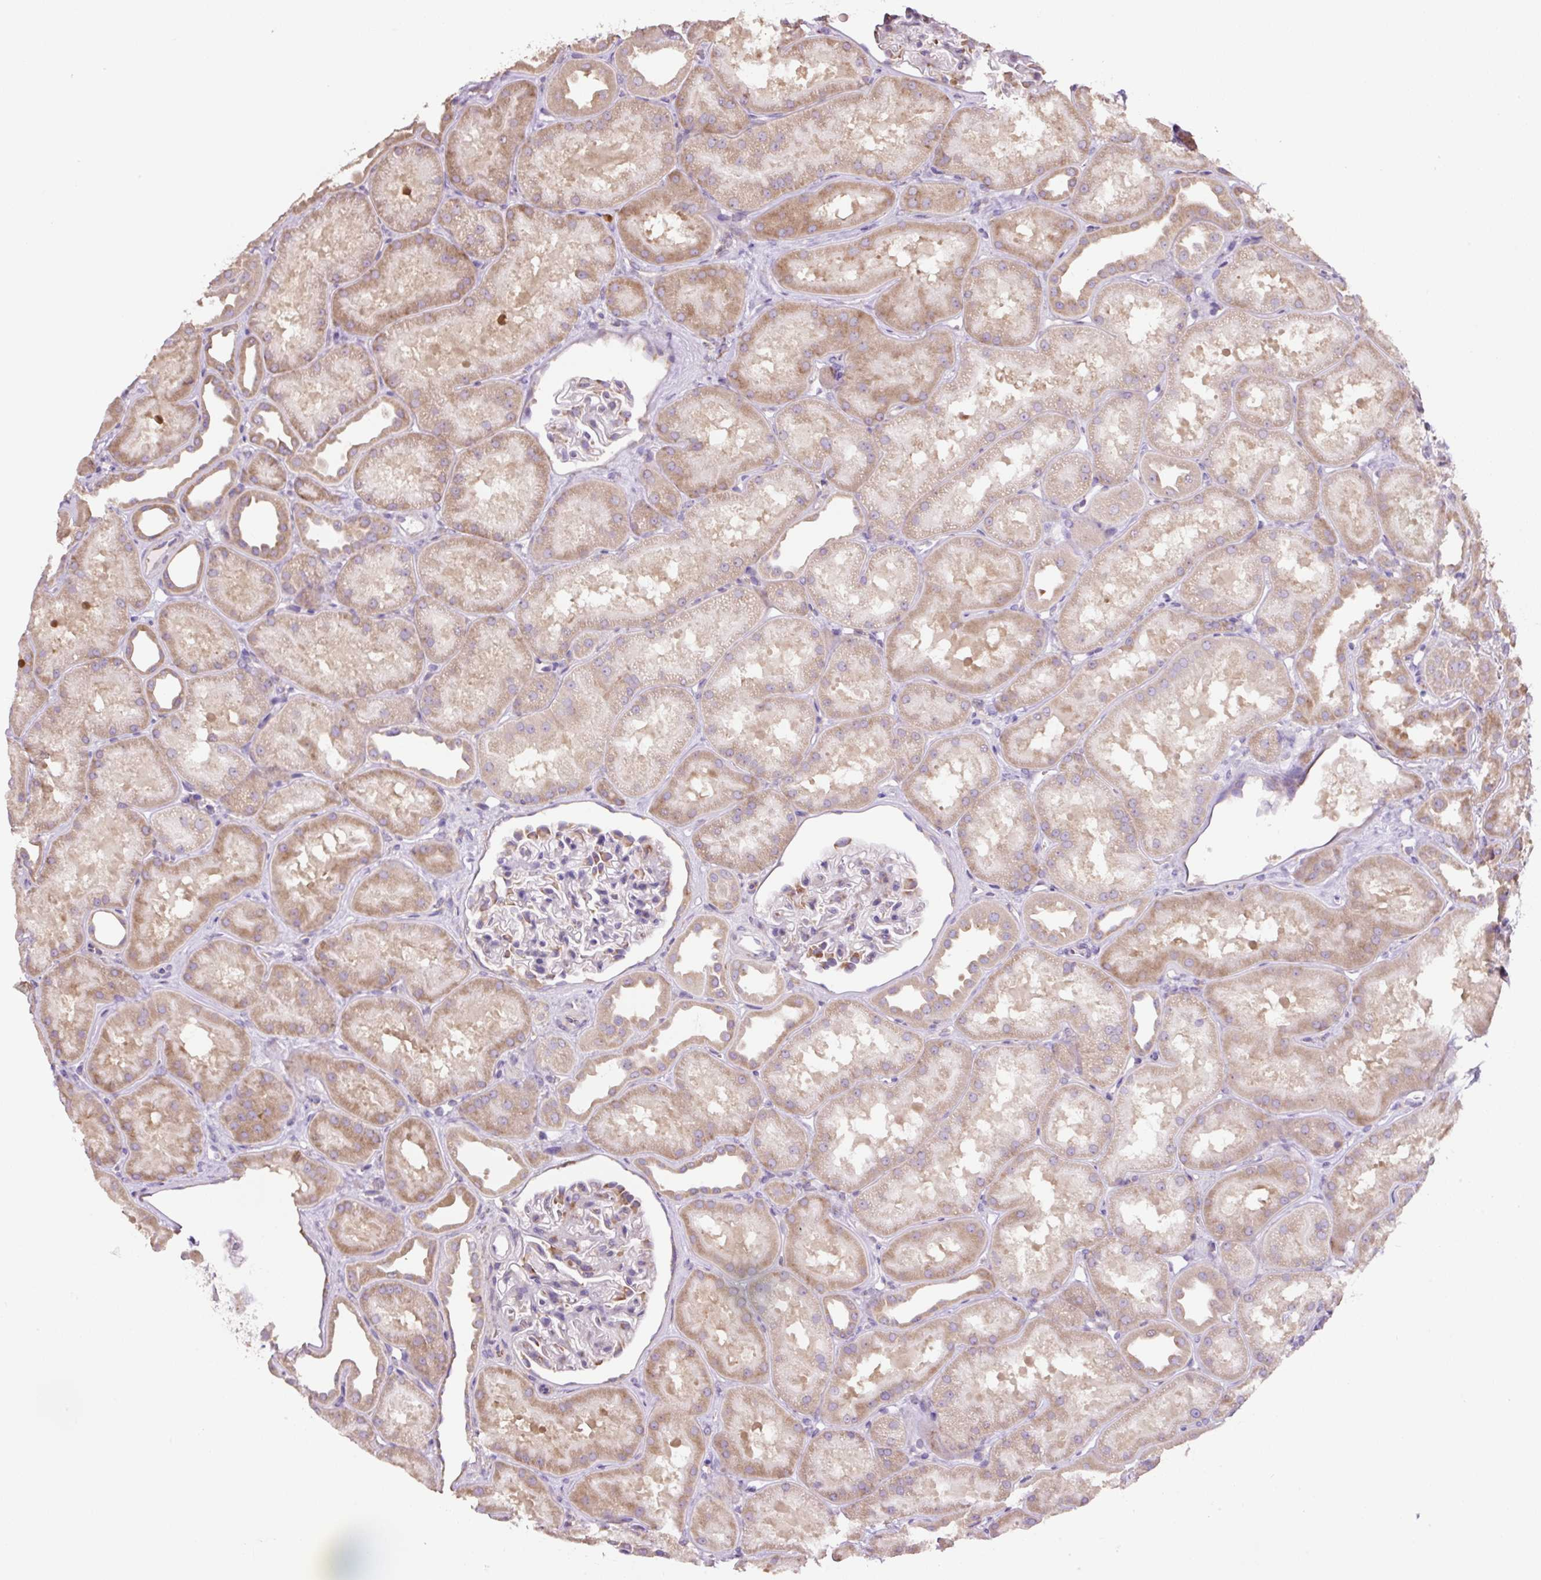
{"staining": {"intensity": "moderate", "quantity": "<25%", "location": "cytoplasmic/membranous"}, "tissue": "kidney", "cell_type": "Cells in glomeruli", "image_type": "normal", "snomed": [{"axis": "morphology", "description": "Normal tissue, NOS"}, {"axis": "topography", "description": "Kidney"}], "caption": "Immunohistochemical staining of unremarkable human kidney demonstrates moderate cytoplasmic/membranous protein expression in approximately <25% of cells in glomeruli.", "gene": "RPS23", "patient": {"sex": "male", "age": 61}}